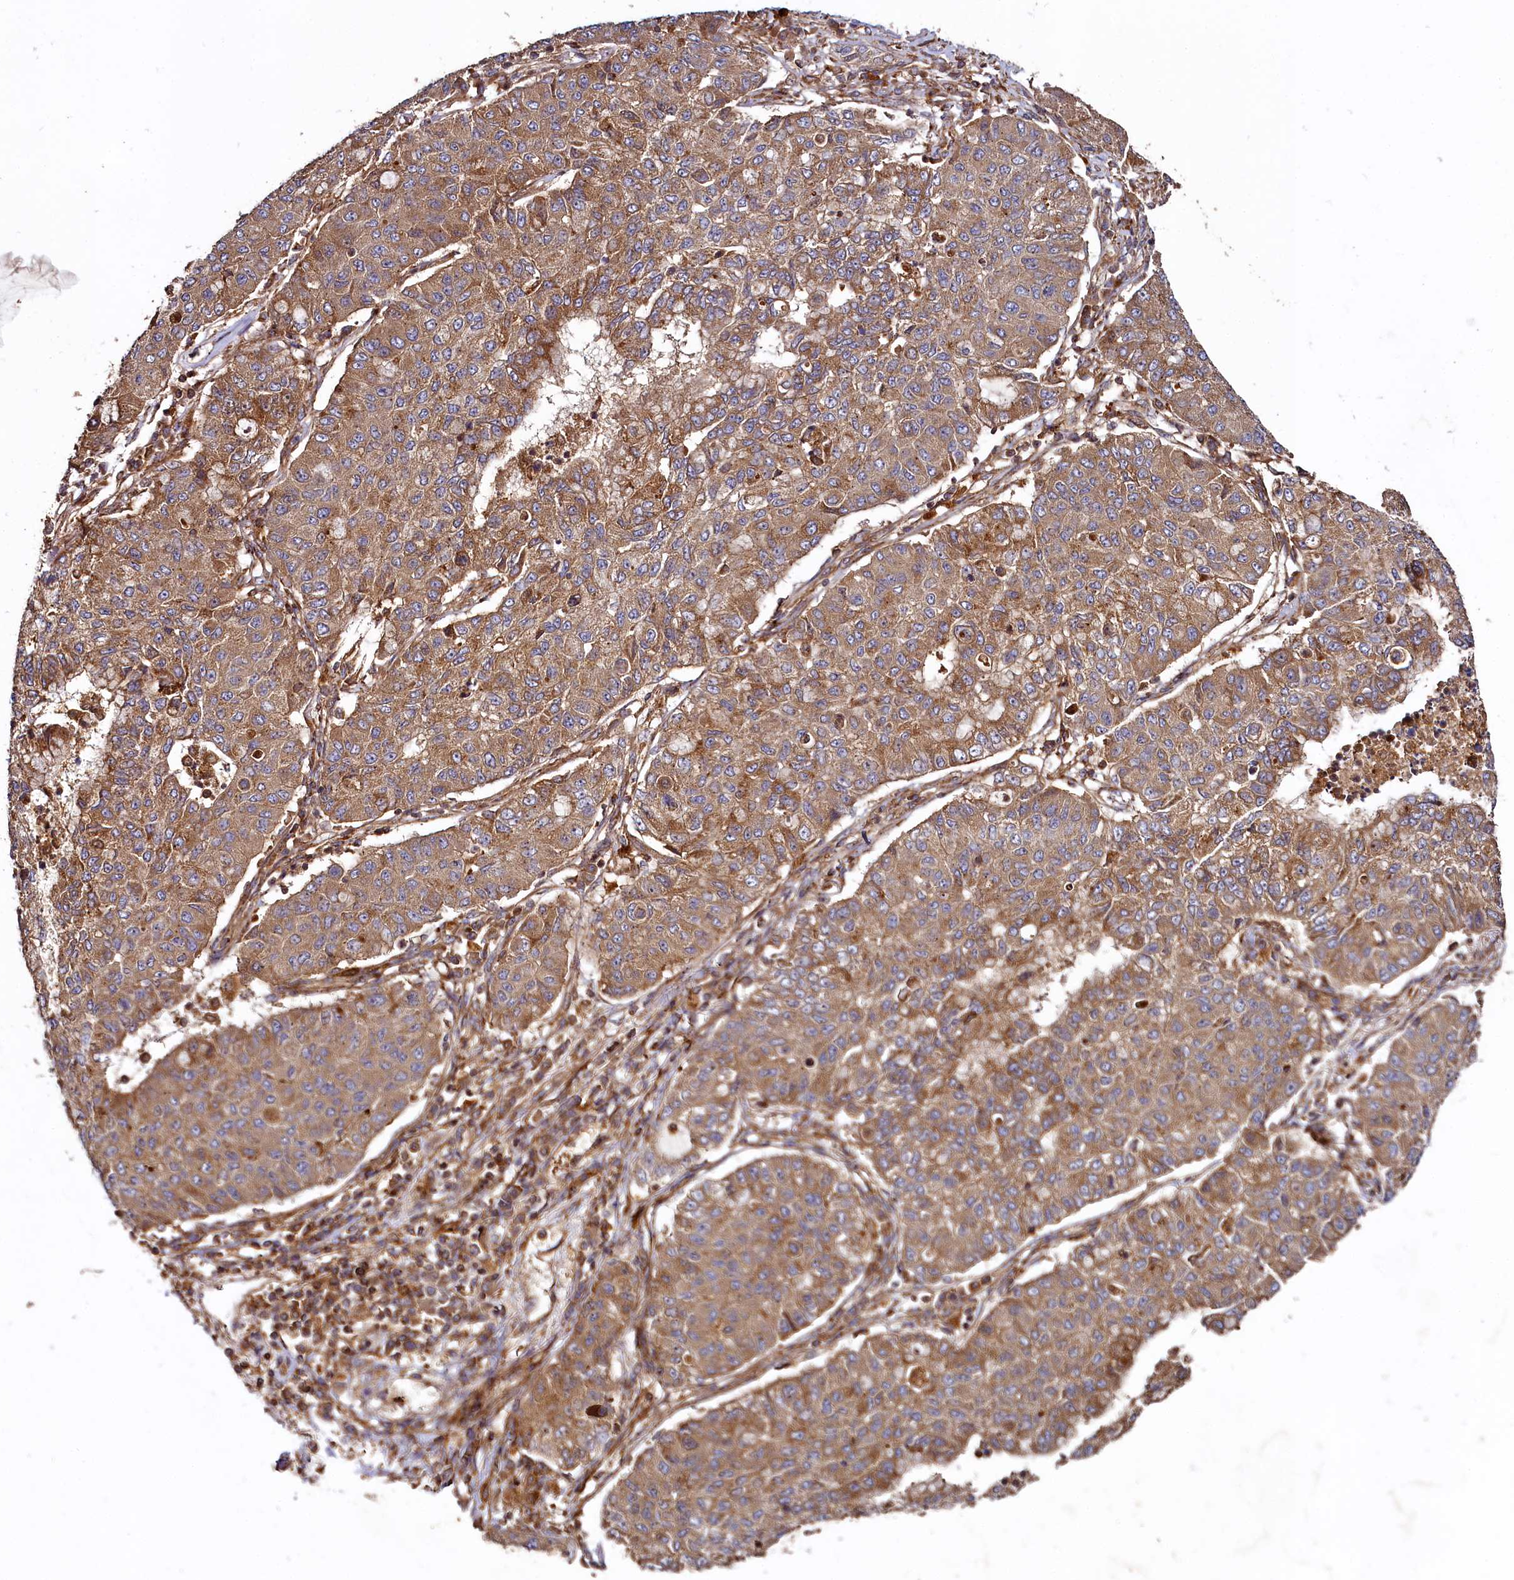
{"staining": {"intensity": "moderate", "quantity": ">75%", "location": "cytoplasmic/membranous"}, "tissue": "lung cancer", "cell_type": "Tumor cells", "image_type": "cancer", "snomed": [{"axis": "morphology", "description": "Squamous cell carcinoma, NOS"}, {"axis": "topography", "description": "Lung"}], "caption": "Human lung cancer stained with a protein marker shows moderate staining in tumor cells.", "gene": "WDR73", "patient": {"sex": "male", "age": 74}}